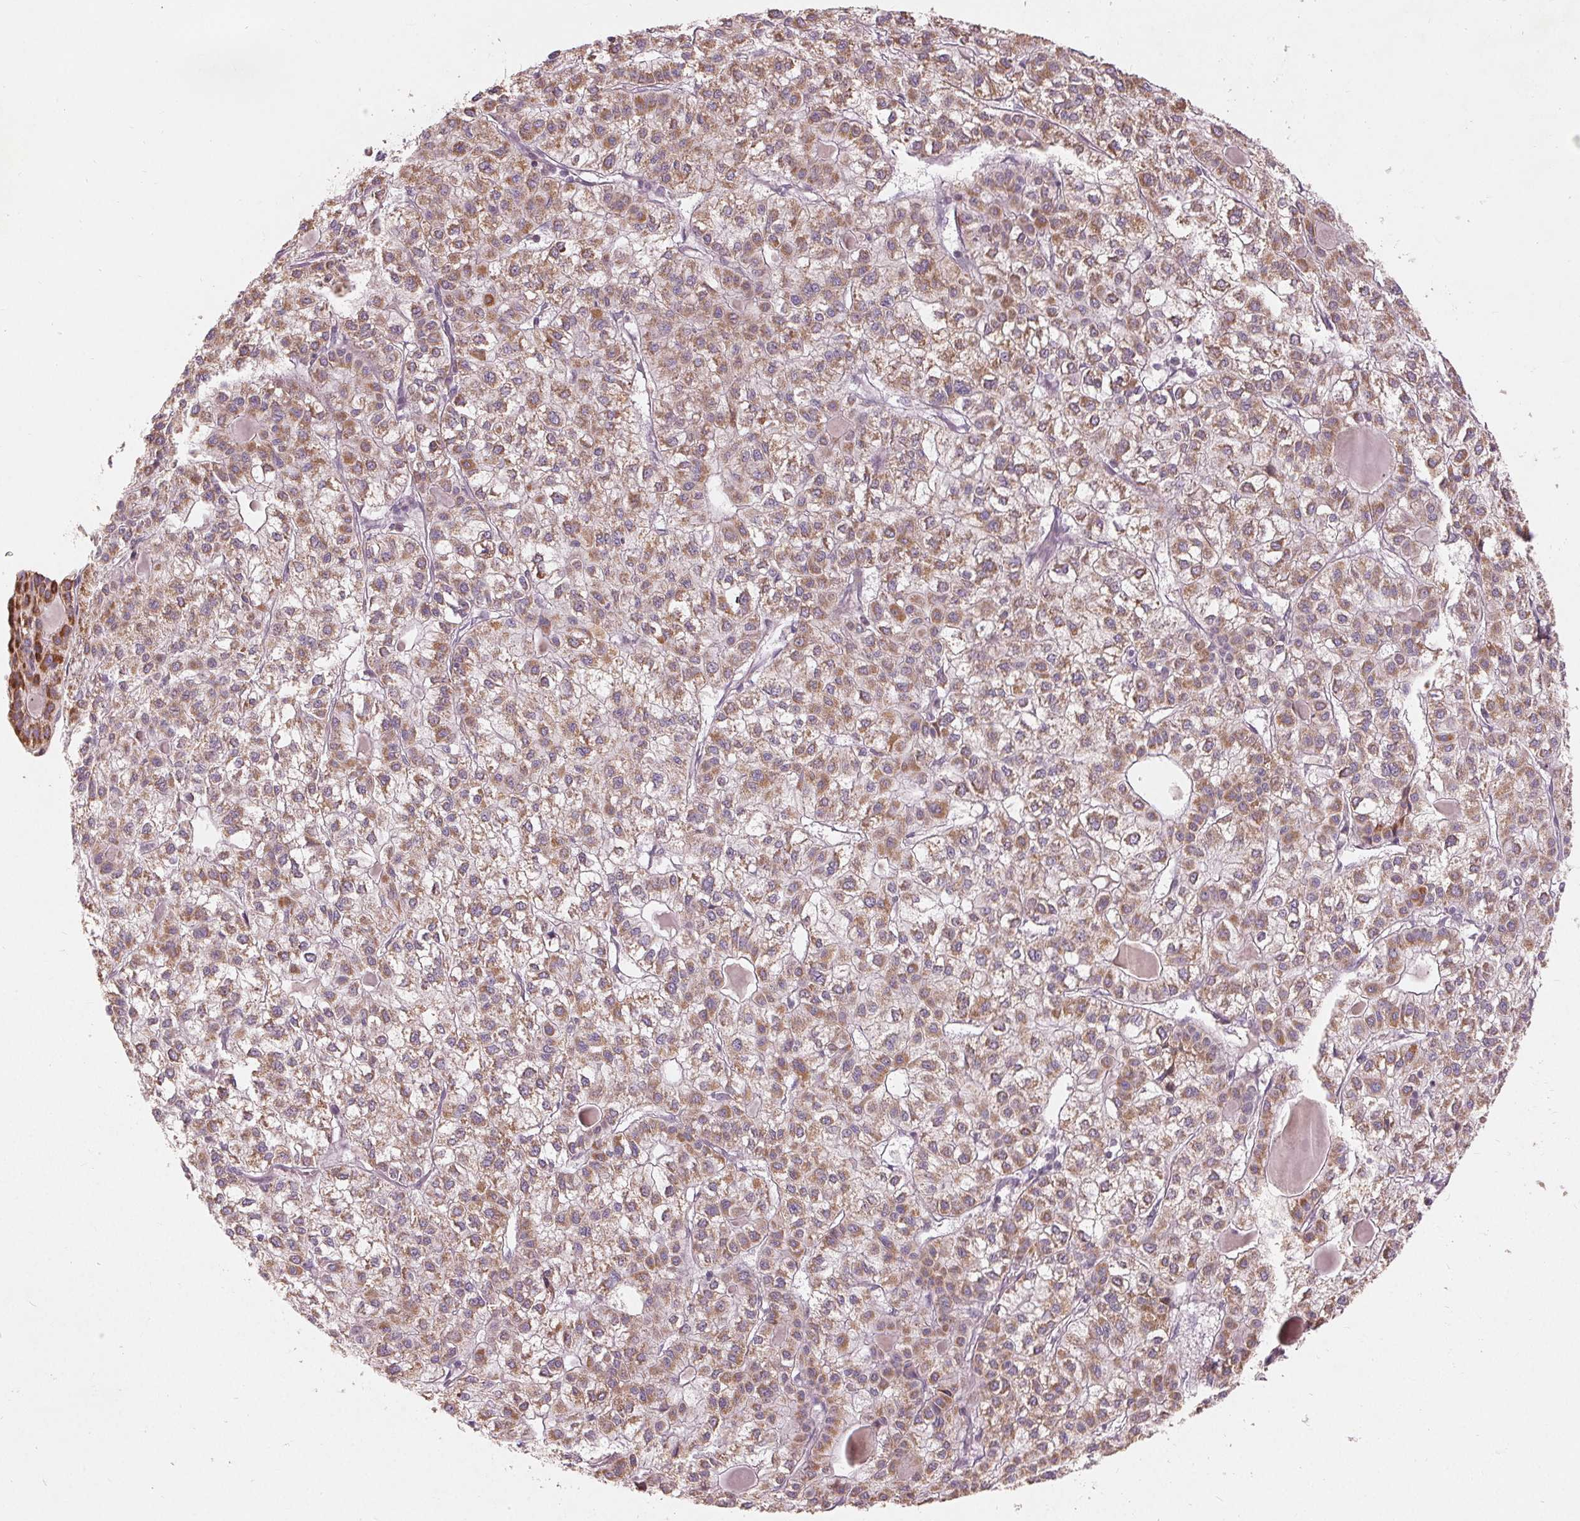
{"staining": {"intensity": "moderate", "quantity": ">75%", "location": "cytoplasmic/membranous"}, "tissue": "liver cancer", "cell_type": "Tumor cells", "image_type": "cancer", "snomed": [{"axis": "morphology", "description": "Carcinoma, Hepatocellular, NOS"}, {"axis": "topography", "description": "Liver"}], "caption": "Liver hepatocellular carcinoma stained with a protein marker exhibits moderate staining in tumor cells.", "gene": "TRIM60", "patient": {"sex": "female", "age": 43}}